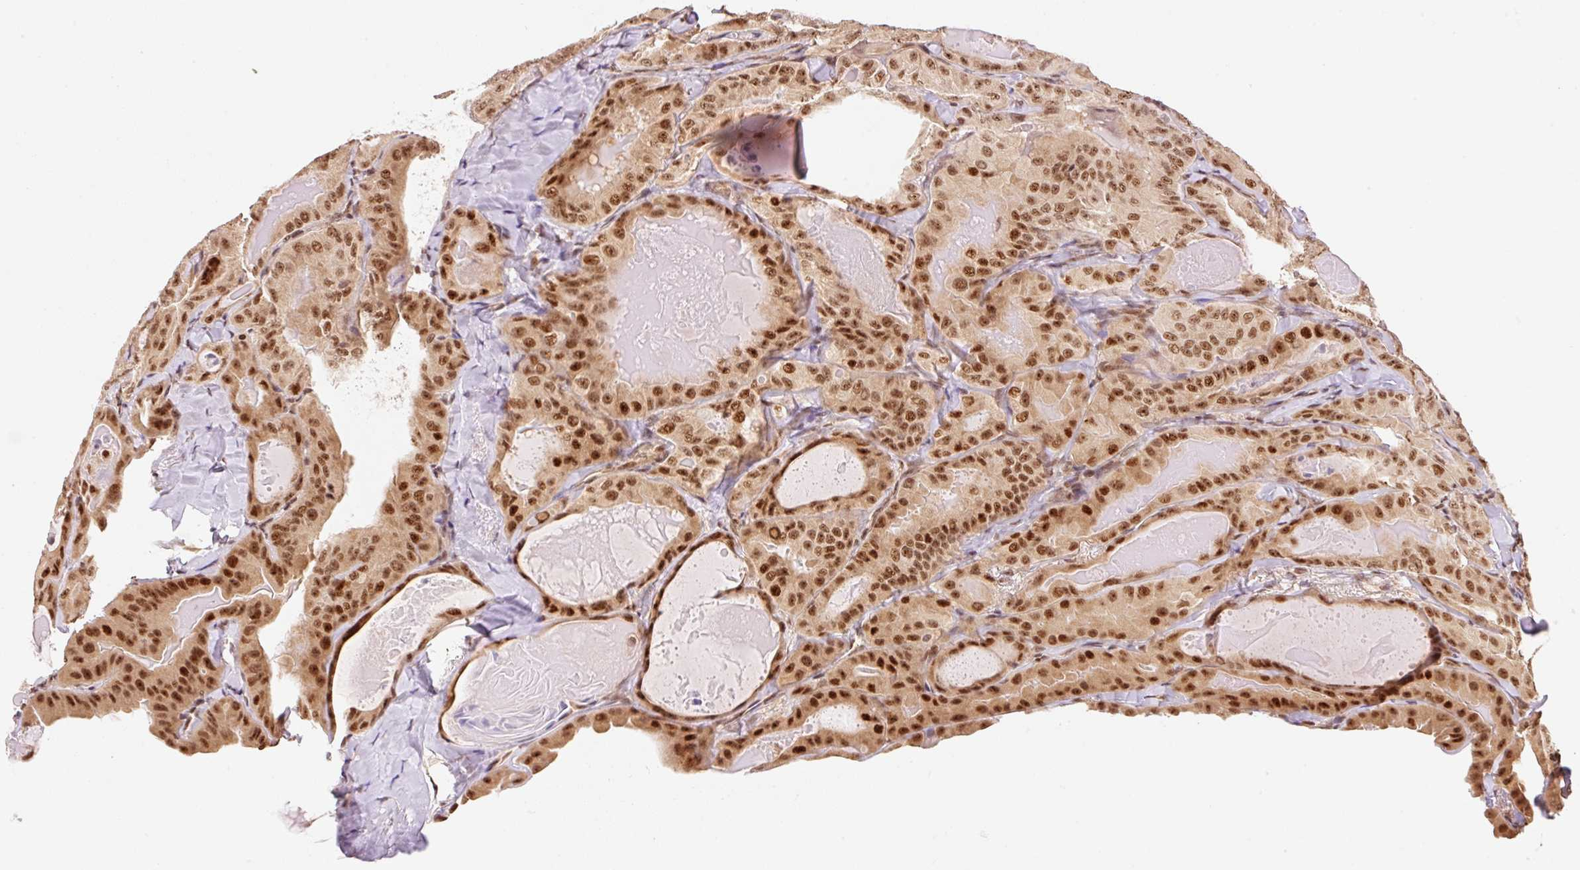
{"staining": {"intensity": "moderate", "quantity": ">75%", "location": "nuclear"}, "tissue": "thyroid cancer", "cell_type": "Tumor cells", "image_type": "cancer", "snomed": [{"axis": "morphology", "description": "Papillary adenocarcinoma, NOS"}, {"axis": "topography", "description": "Thyroid gland"}], "caption": "Protein staining of papillary adenocarcinoma (thyroid) tissue displays moderate nuclear positivity in approximately >75% of tumor cells. (DAB IHC with brightfield microscopy, high magnification).", "gene": "INTS8", "patient": {"sex": "female", "age": 68}}